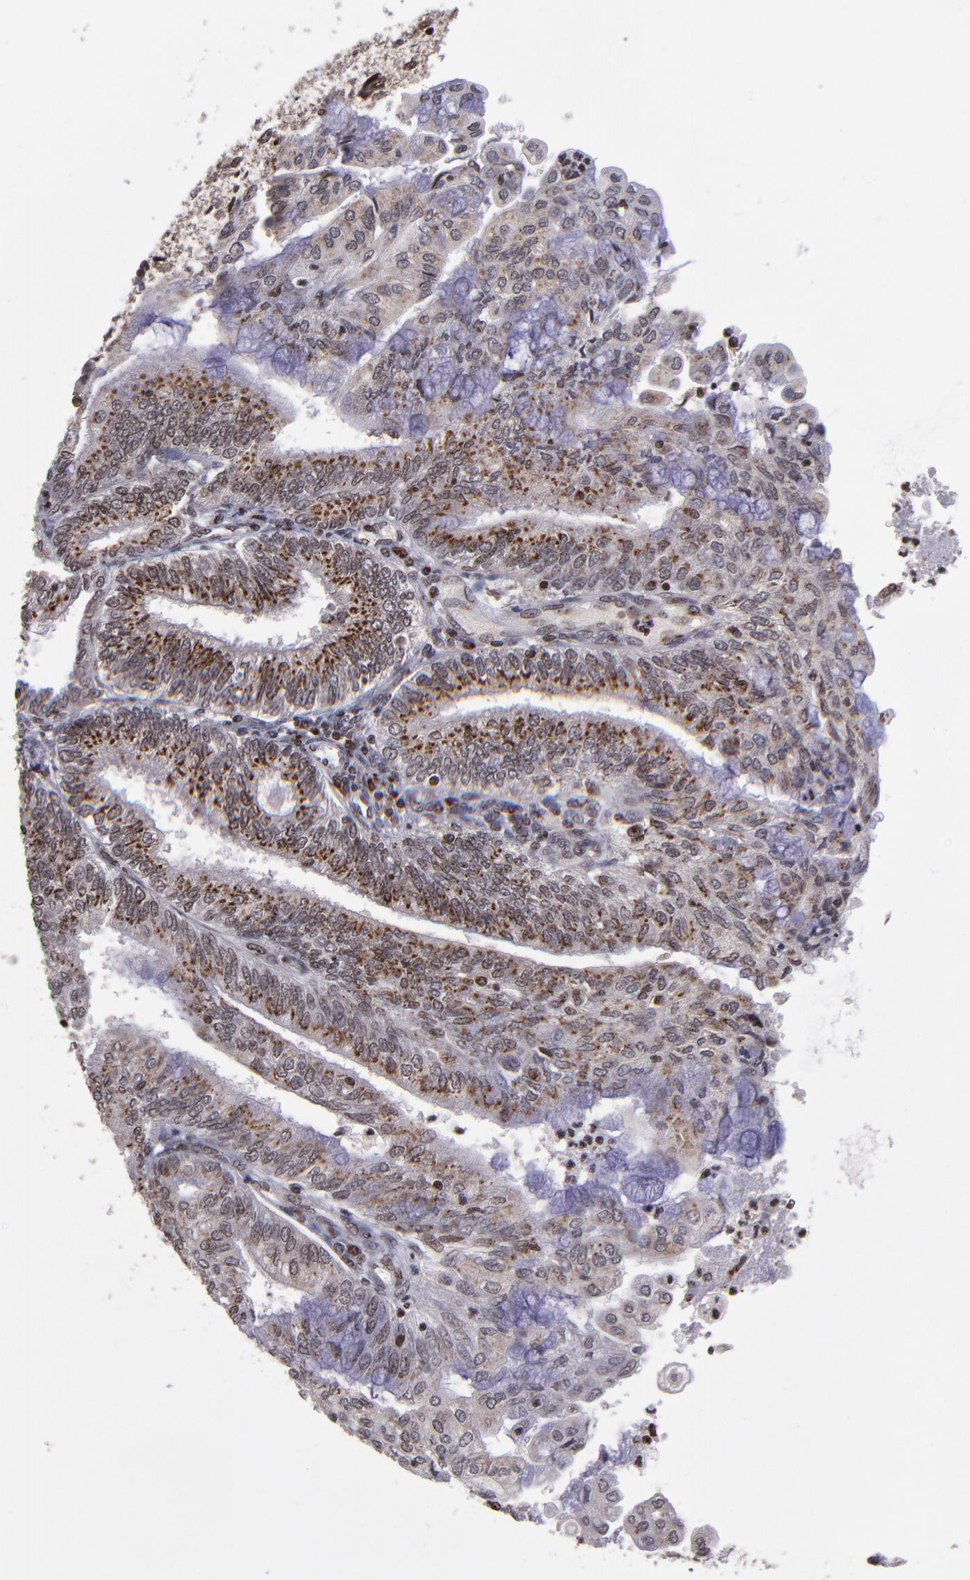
{"staining": {"intensity": "moderate", "quantity": ">75%", "location": "cytoplasmic/membranous,nuclear"}, "tissue": "endometrial cancer", "cell_type": "Tumor cells", "image_type": "cancer", "snomed": [{"axis": "morphology", "description": "Adenocarcinoma, NOS"}, {"axis": "topography", "description": "Endometrium"}], "caption": "Endometrial cancer (adenocarcinoma) tissue displays moderate cytoplasmic/membranous and nuclear positivity in about >75% of tumor cells", "gene": "CSDC2", "patient": {"sex": "female", "age": 59}}